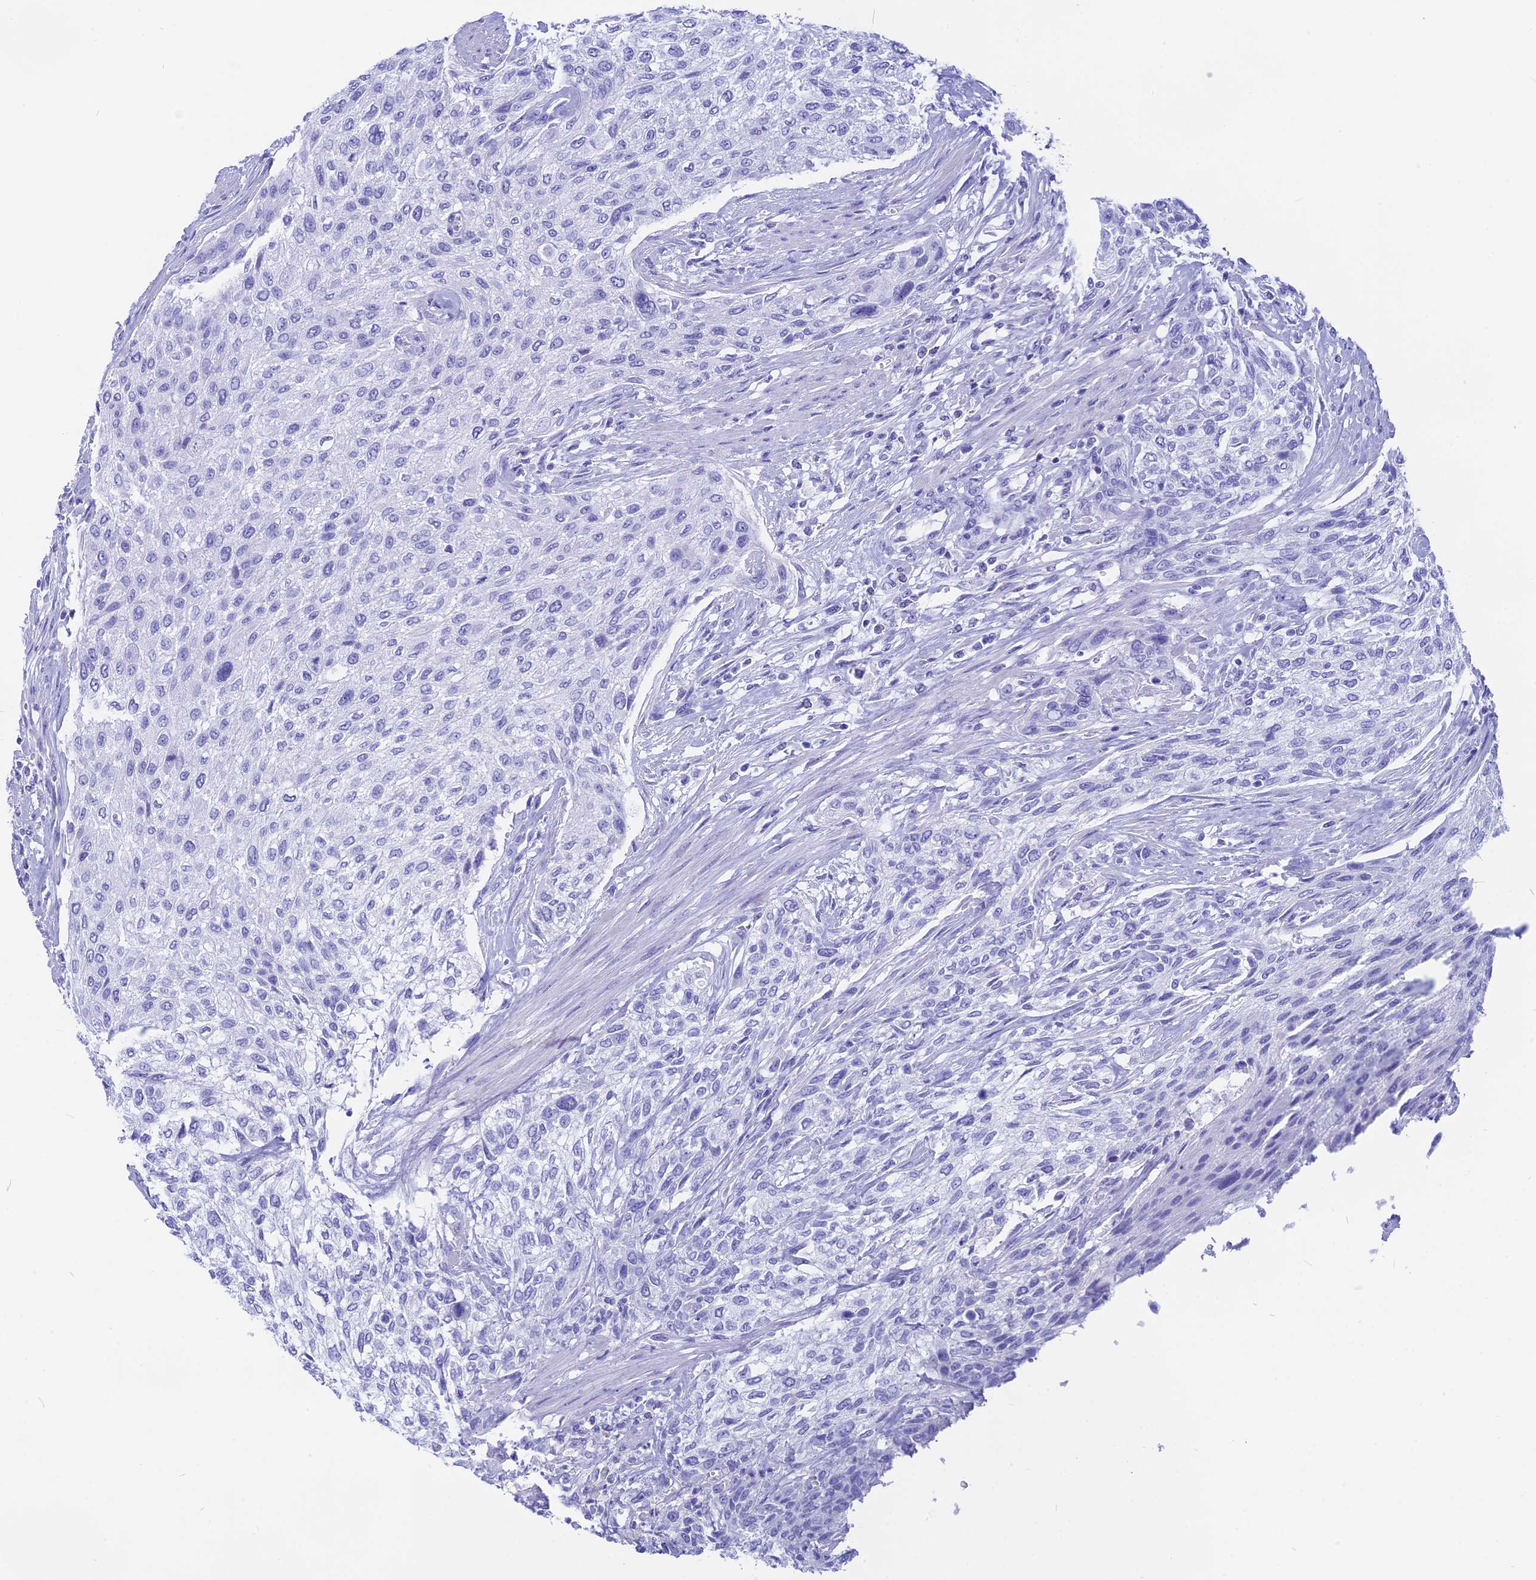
{"staining": {"intensity": "negative", "quantity": "none", "location": "none"}, "tissue": "urothelial cancer", "cell_type": "Tumor cells", "image_type": "cancer", "snomed": [{"axis": "morphology", "description": "Urothelial carcinoma, High grade"}, {"axis": "topography", "description": "Urinary bladder"}], "caption": "Tumor cells show no significant expression in urothelial cancer. (DAB (3,3'-diaminobenzidine) IHC with hematoxylin counter stain).", "gene": "ISCA1", "patient": {"sex": "male", "age": 35}}